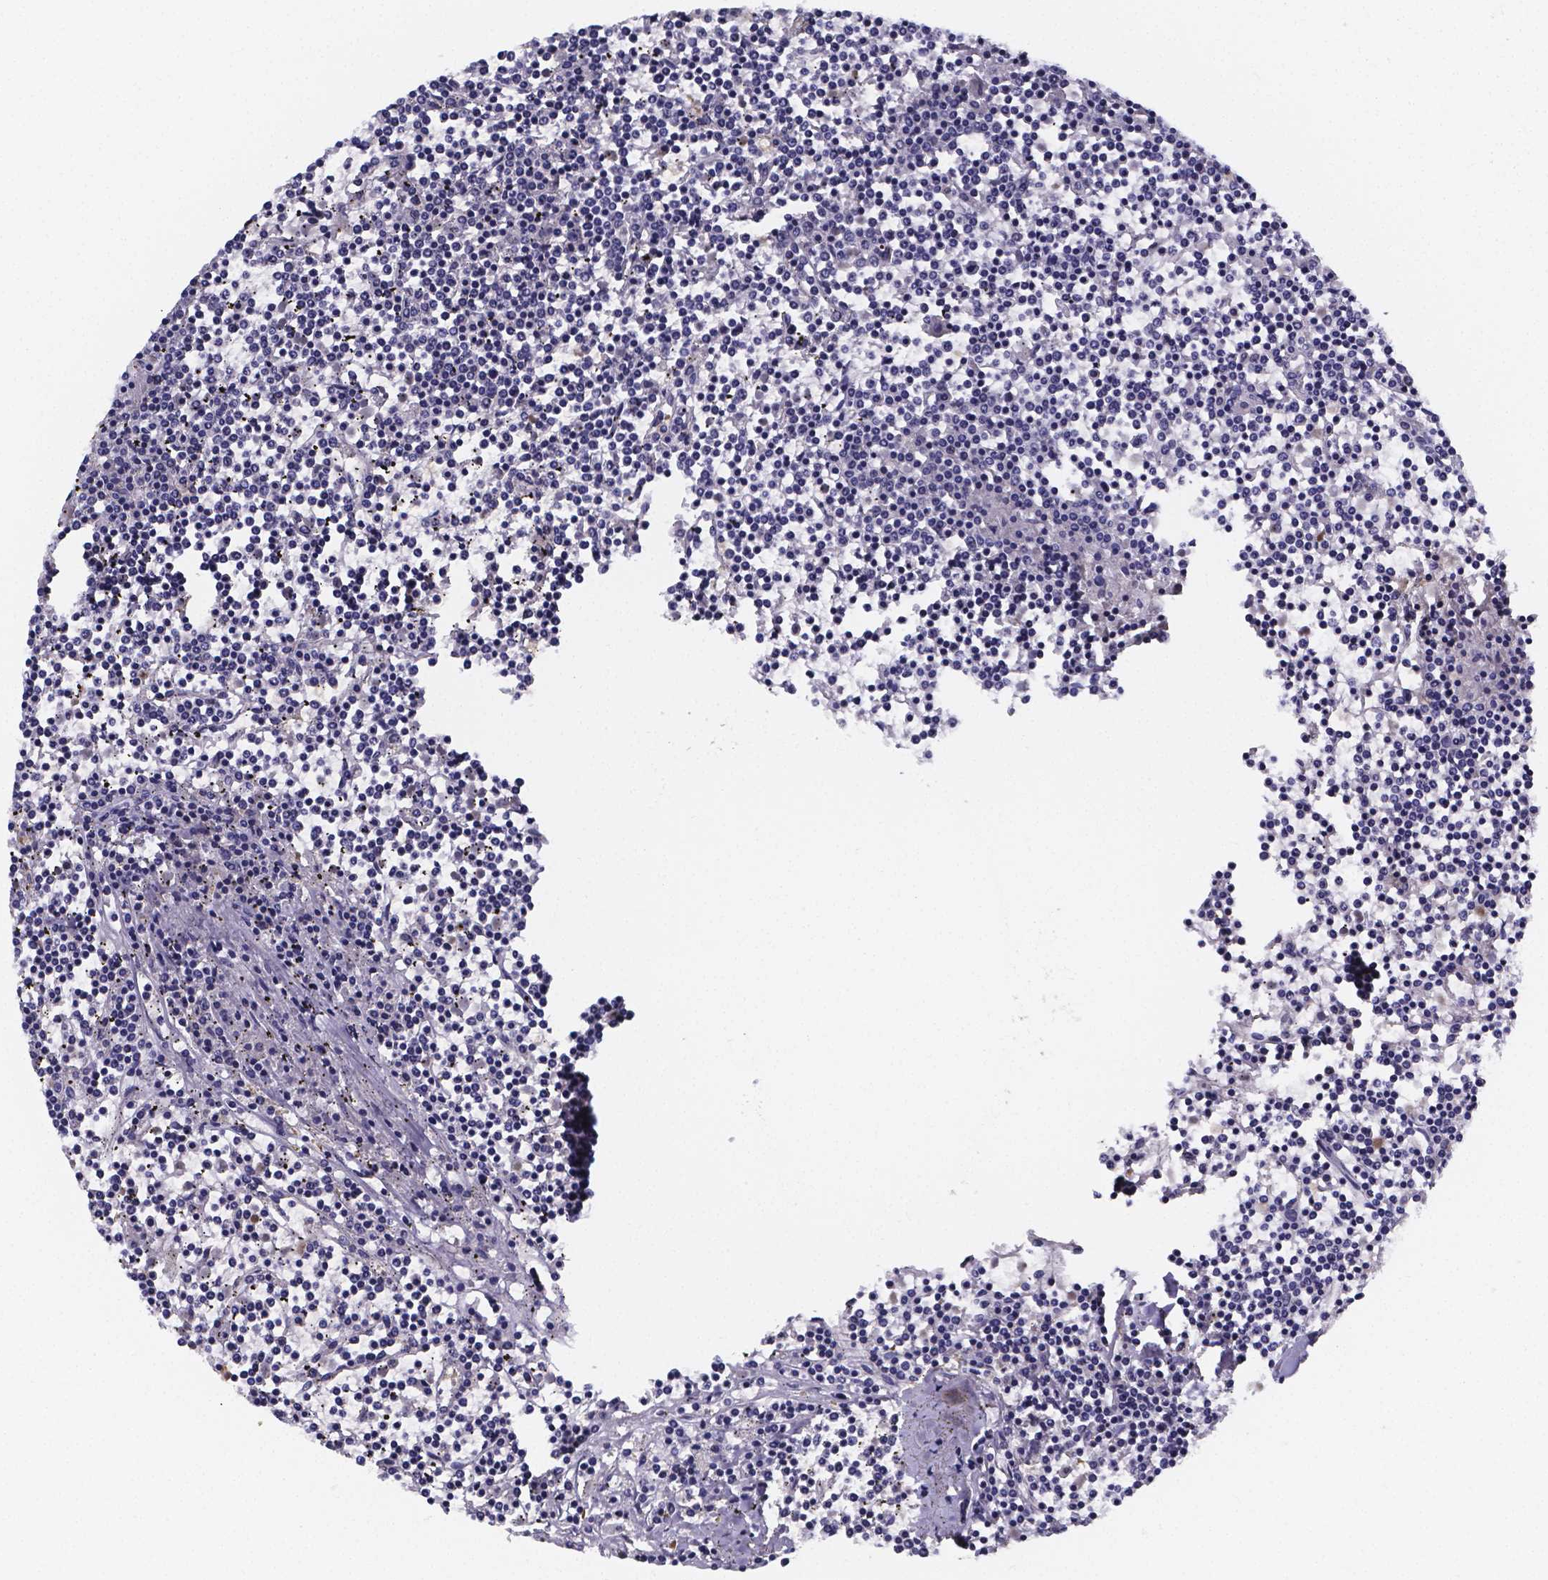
{"staining": {"intensity": "negative", "quantity": "none", "location": "none"}, "tissue": "lymphoma", "cell_type": "Tumor cells", "image_type": "cancer", "snomed": [{"axis": "morphology", "description": "Malignant lymphoma, non-Hodgkin's type, Low grade"}, {"axis": "topography", "description": "Spleen"}], "caption": "Human lymphoma stained for a protein using immunohistochemistry (IHC) displays no staining in tumor cells.", "gene": "IZUMO1", "patient": {"sex": "female", "age": 19}}